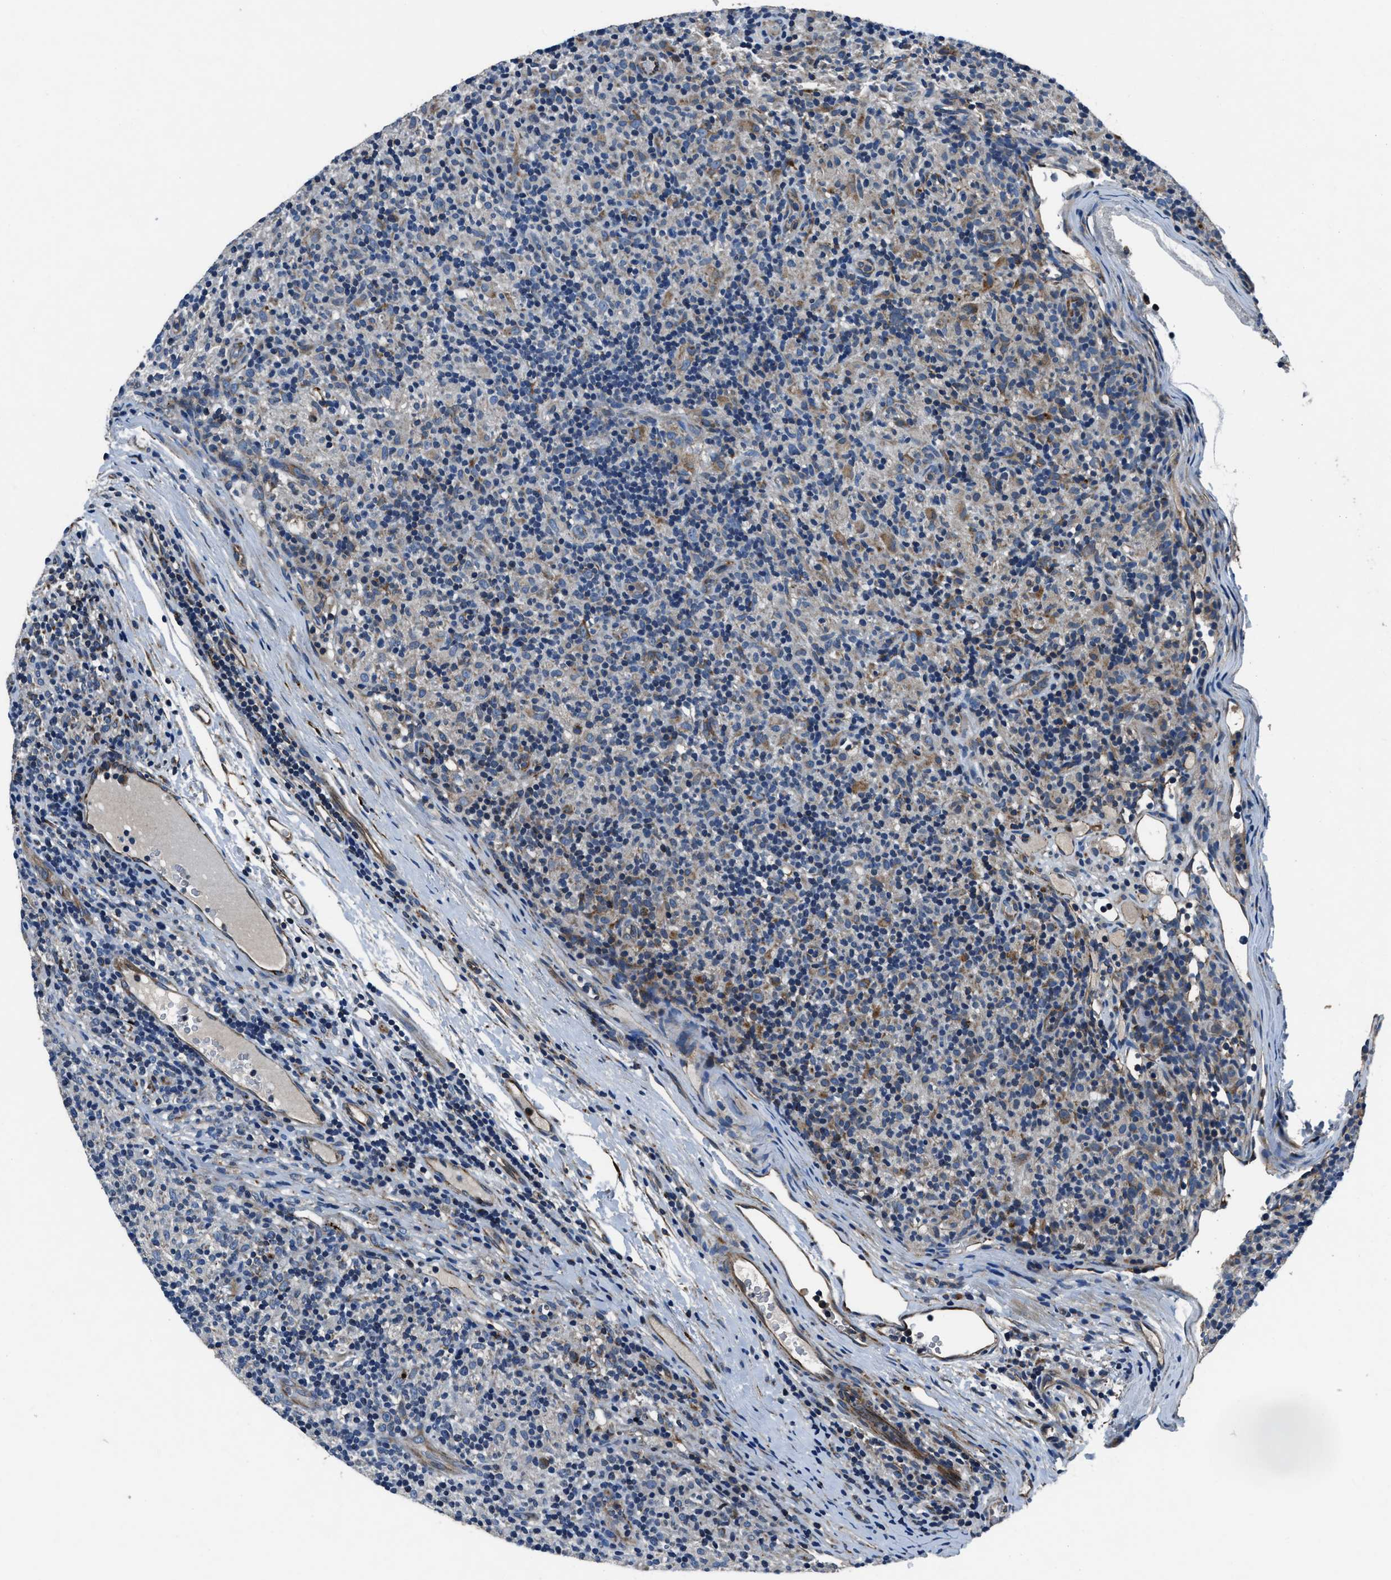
{"staining": {"intensity": "weak", "quantity": "<25%", "location": "cytoplasmic/membranous"}, "tissue": "lymphoma", "cell_type": "Tumor cells", "image_type": "cancer", "snomed": [{"axis": "morphology", "description": "Hodgkin's disease, NOS"}, {"axis": "topography", "description": "Lymph node"}], "caption": "Immunohistochemistry (IHC) photomicrograph of Hodgkin's disease stained for a protein (brown), which displays no positivity in tumor cells. Nuclei are stained in blue.", "gene": "OGDH", "patient": {"sex": "male", "age": 70}}